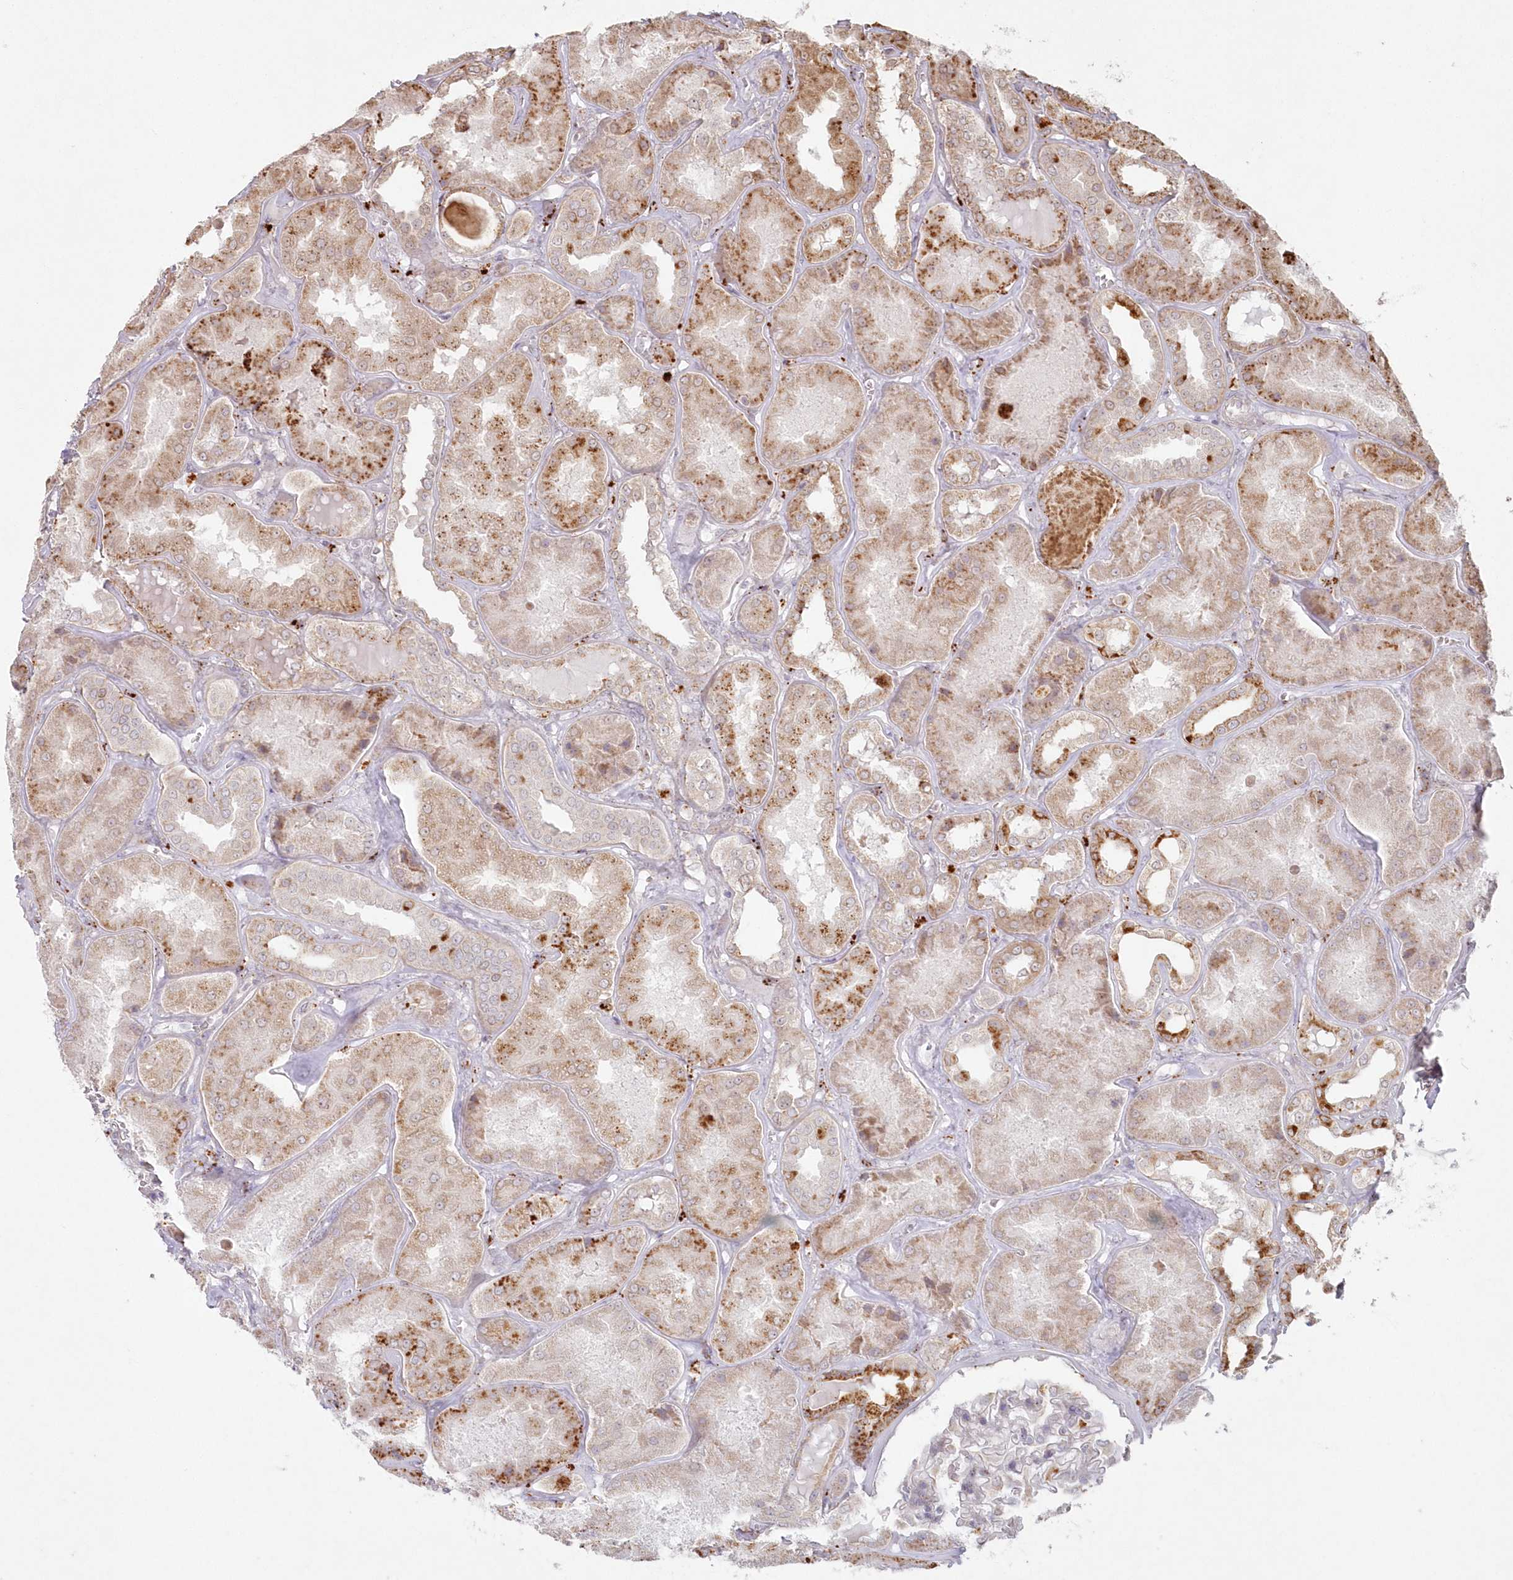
{"staining": {"intensity": "moderate", "quantity": "<25%", "location": "cytoplasmic/membranous"}, "tissue": "kidney", "cell_type": "Cells in glomeruli", "image_type": "normal", "snomed": [{"axis": "morphology", "description": "Normal tissue, NOS"}, {"axis": "topography", "description": "Kidney"}], "caption": "Cells in glomeruli exhibit low levels of moderate cytoplasmic/membranous expression in about <25% of cells in normal human kidney. (DAB (3,3'-diaminobenzidine) = brown stain, brightfield microscopy at high magnification).", "gene": "ARSB", "patient": {"sex": "female", "age": 56}}